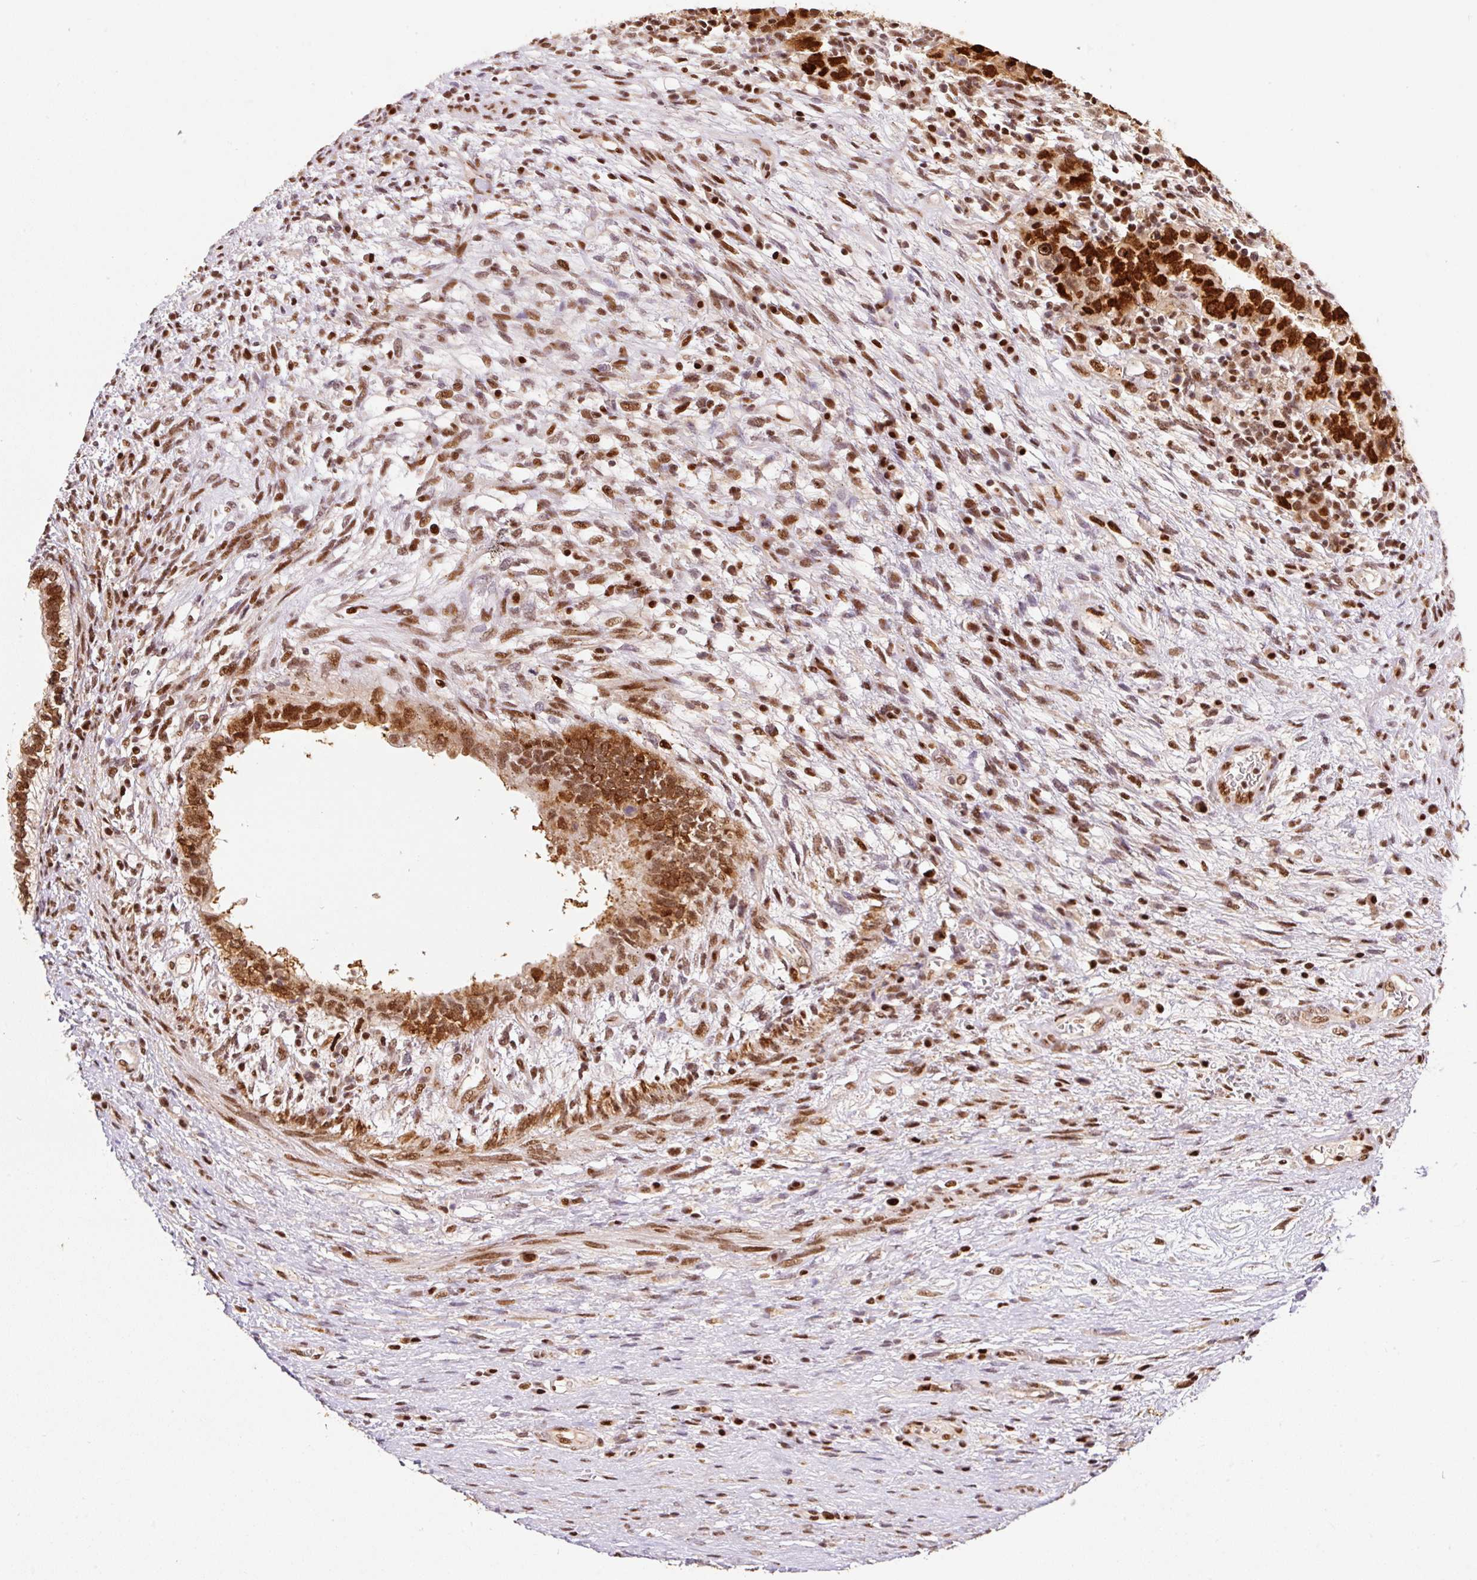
{"staining": {"intensity": "strong", "quantity": ">75%", "location": "nuclear"}, "tissue": "testis cancer", "cell_type": "Tumor cells", "image_type": "cancer", "snomed": [{"axis": "morphology", "description": "Carcinoma, Embryonal, NOS"}, {"axis": "topography", "description": "Testis"}], "caption": "Tumor cells reveal strong nuclear positivity in approximately >75% of cells in testis cancer. Nuclei are stained in blue.", "gene": "GPR139", "patient": {"sex": "male", "age": 26}}